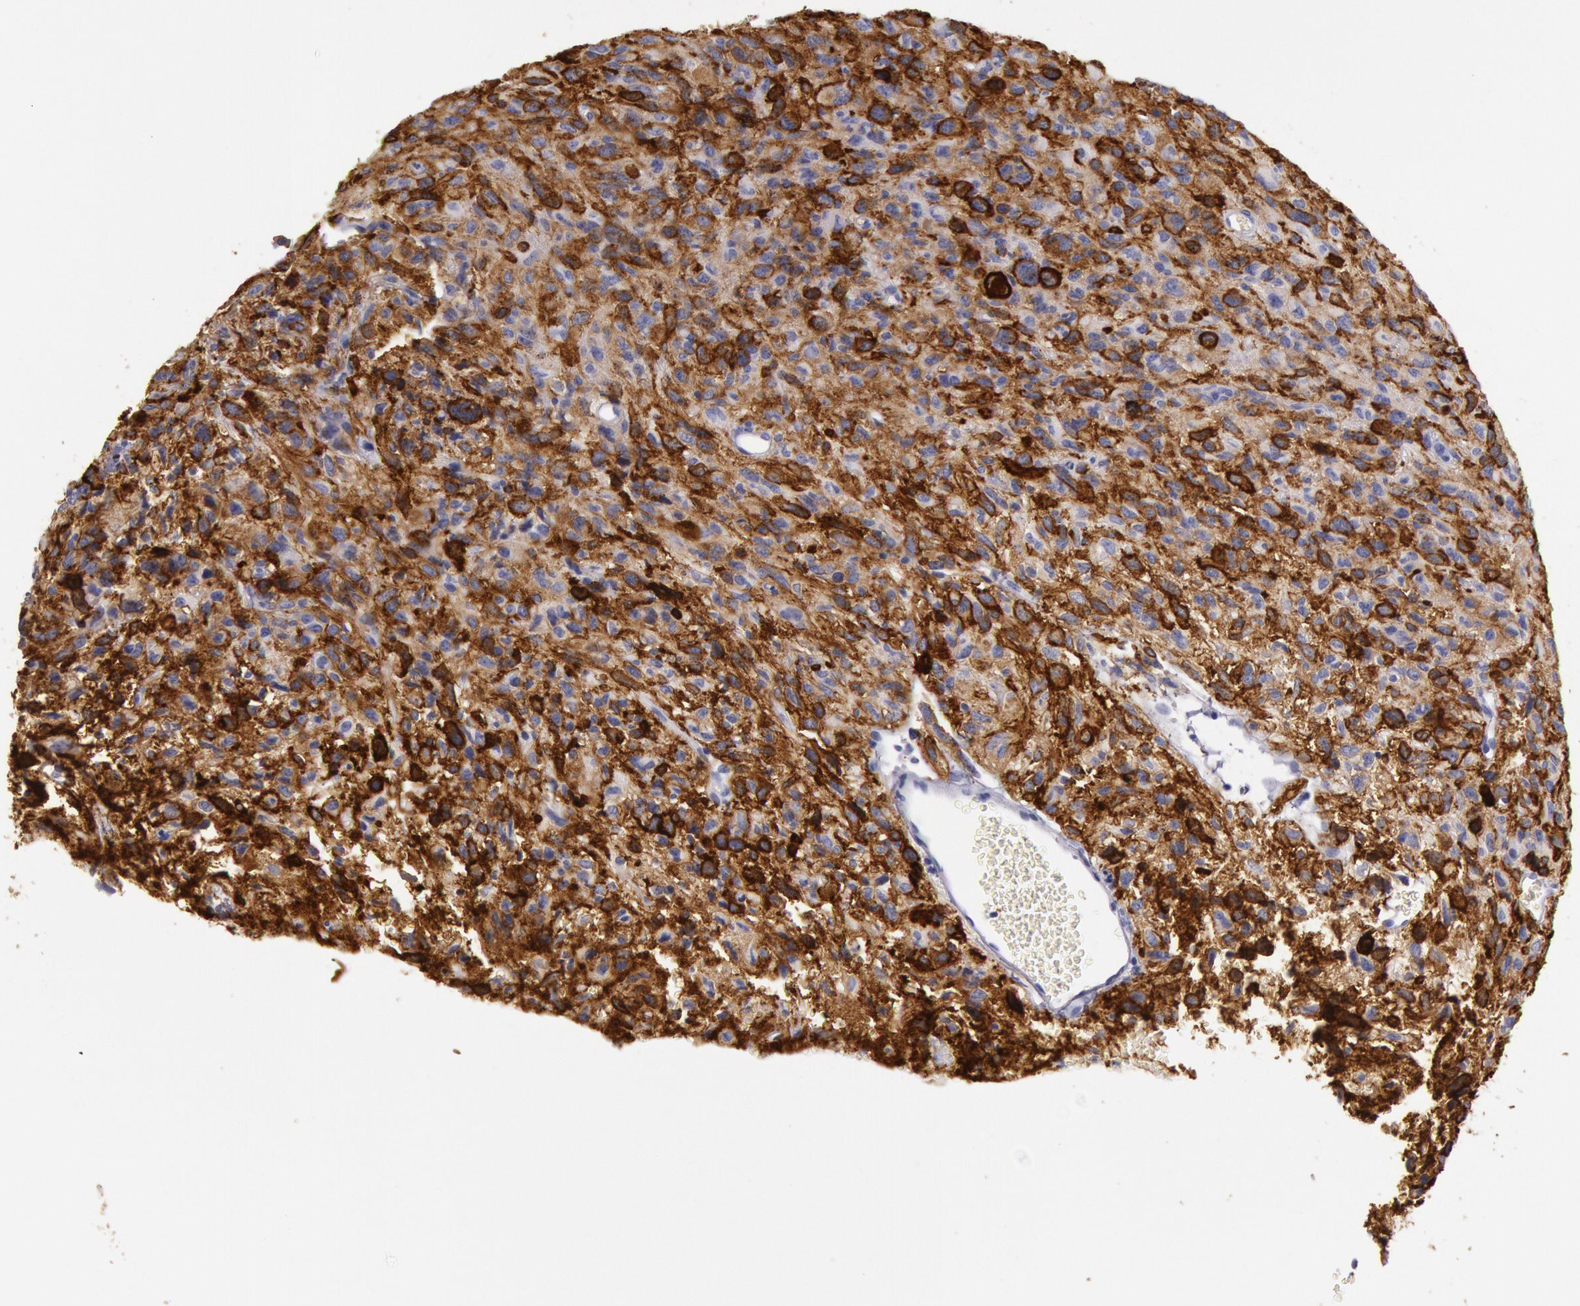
{"staining": {"intensity": "strong", "quantity": "25%-75%", "location": "cytoplasmic/membranous"}, "tissue": "glioma", "cell_type": "Tumor cells", "image_type": "cancer", "snomed": [{"axis": "morphology", "description": "Glioma, malignant, High grade"}, {"axis": "topography", "description": "Brain"}], "caption": "A photomicrograph of glioma stained for a protein displays strong cytoplasmic/membranous brown staining in tumor cells.", "gene": "EGFR", "patient": {"sex": "female", "age": 60}}